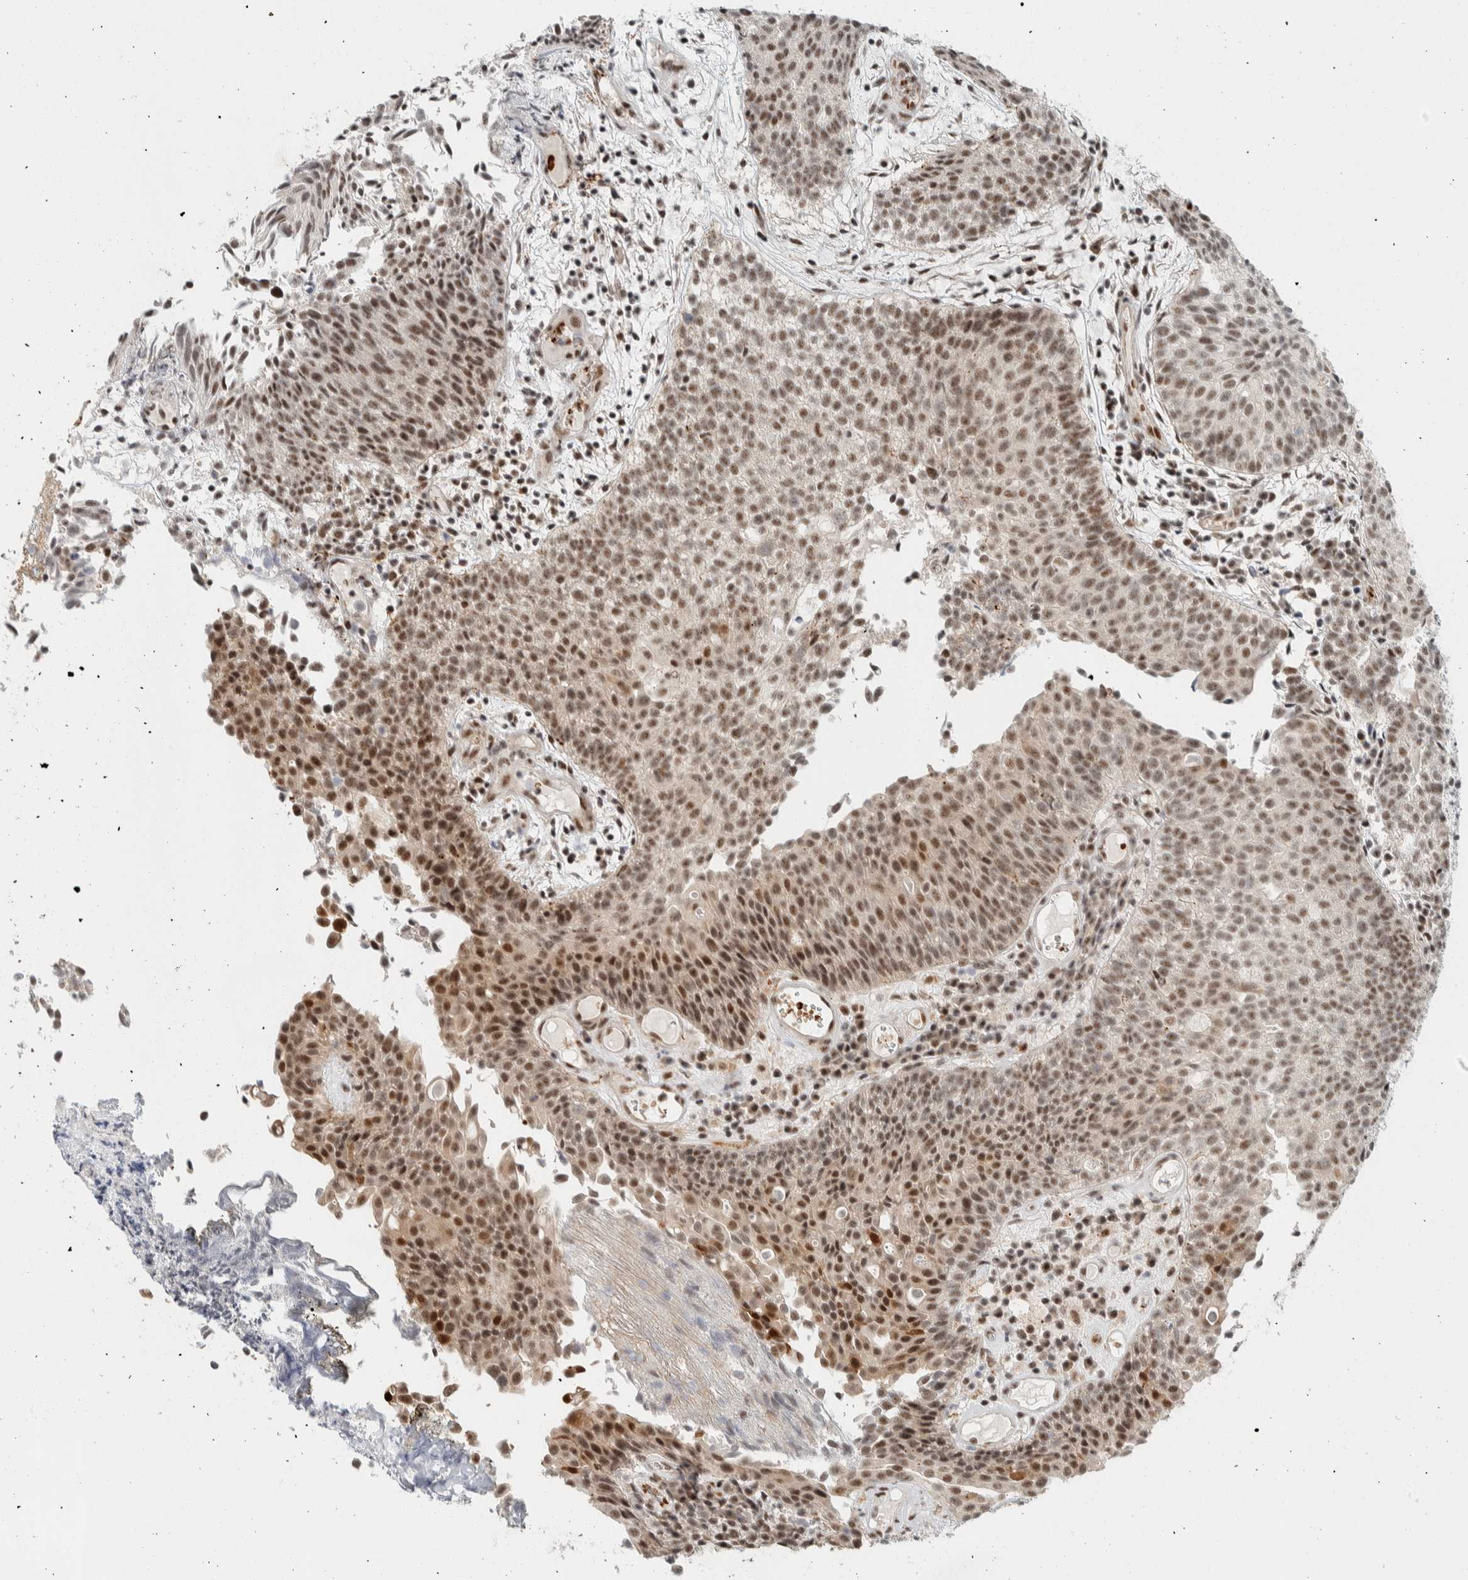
{"staining": {"intensity": "strong", "quantity": ">75%", "location": "nuclear"}, "tissue": "urothelial cancer", "cell_type": "Tumor cells", "image_type": "cancer", "snomed": [{"axis": "morphology", "description": "Urothelial carcinoma, Low grade"}, {"axis": "topography", "description": "Urinary bladder"}], "caption": "About >75% of tumor cells in human urothelial cancer display strong nuclear protein positivity as visualized by brown immunohistochemical staining.", "gene": "ZBTB2", "patient": {"sex": "male", "age": 86}}